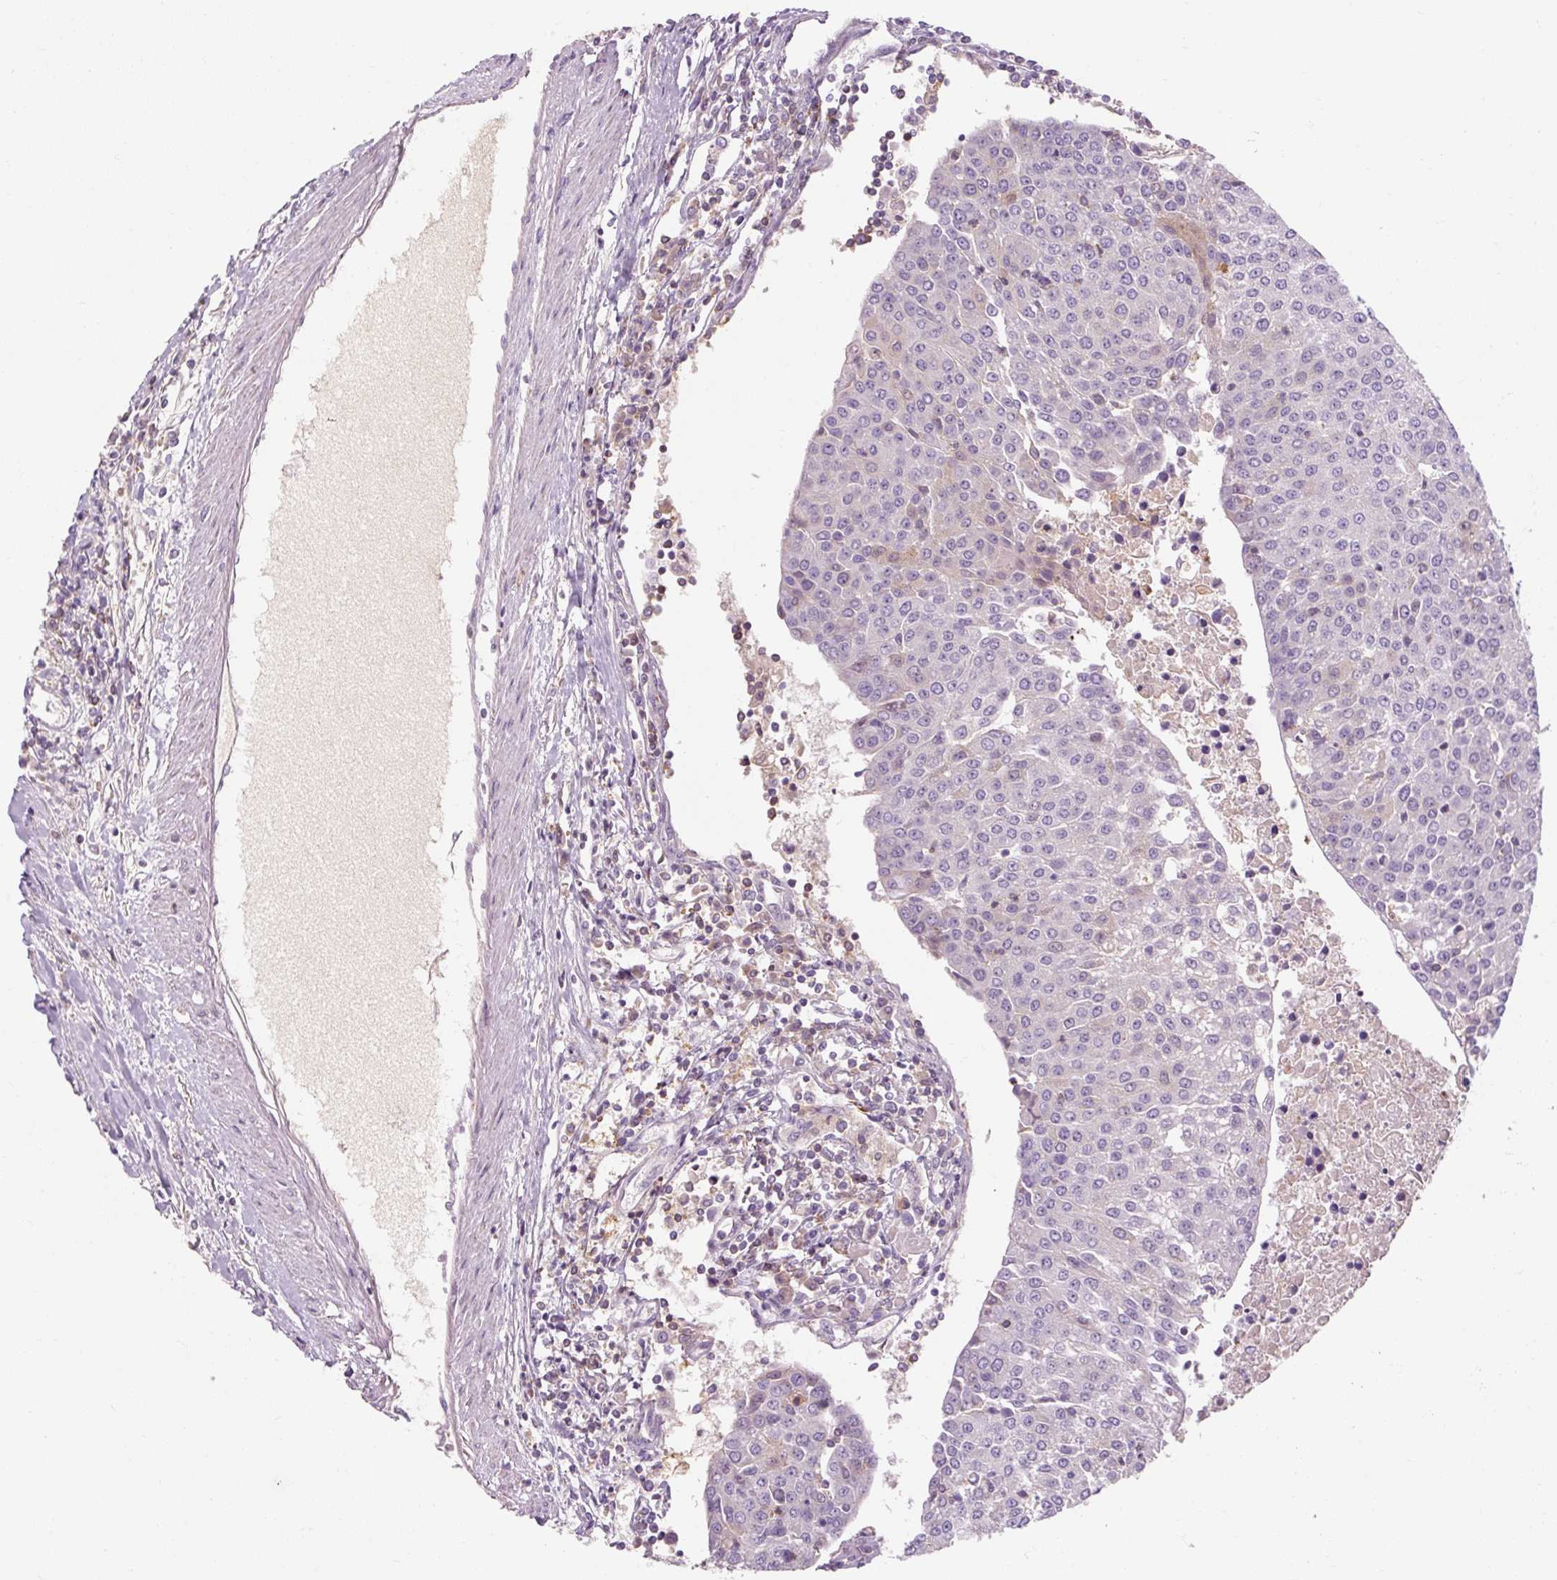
{"staining": {"intensity": "moderate", "quantity": "<25%", "location": "cytoplasmic/membranous,nuclear"}, "tissue": "urothelial cancer", "cell_type": "Tumor cells", "image_type": "cancer", "snomed": [{"axis": "morphology", "description": "Urothelial carcinoma, High grade"}, {"axis": "topography", "description": "Urinary bladder"}], "caption": "The histopathology image reveals immunohistochemical staining of urothelial carcinoma (high-grade). There is moderate cytoplasmic/membranous and nuclear expression is present in approximately <25% of tumor cells. The staining is performed using DAB brown chromogen to label protein expression. The nuclei are counter-stained blue using hematoxylin.", "gene": "TIGD2", "patient": {"sex": "female", "age": 85}}